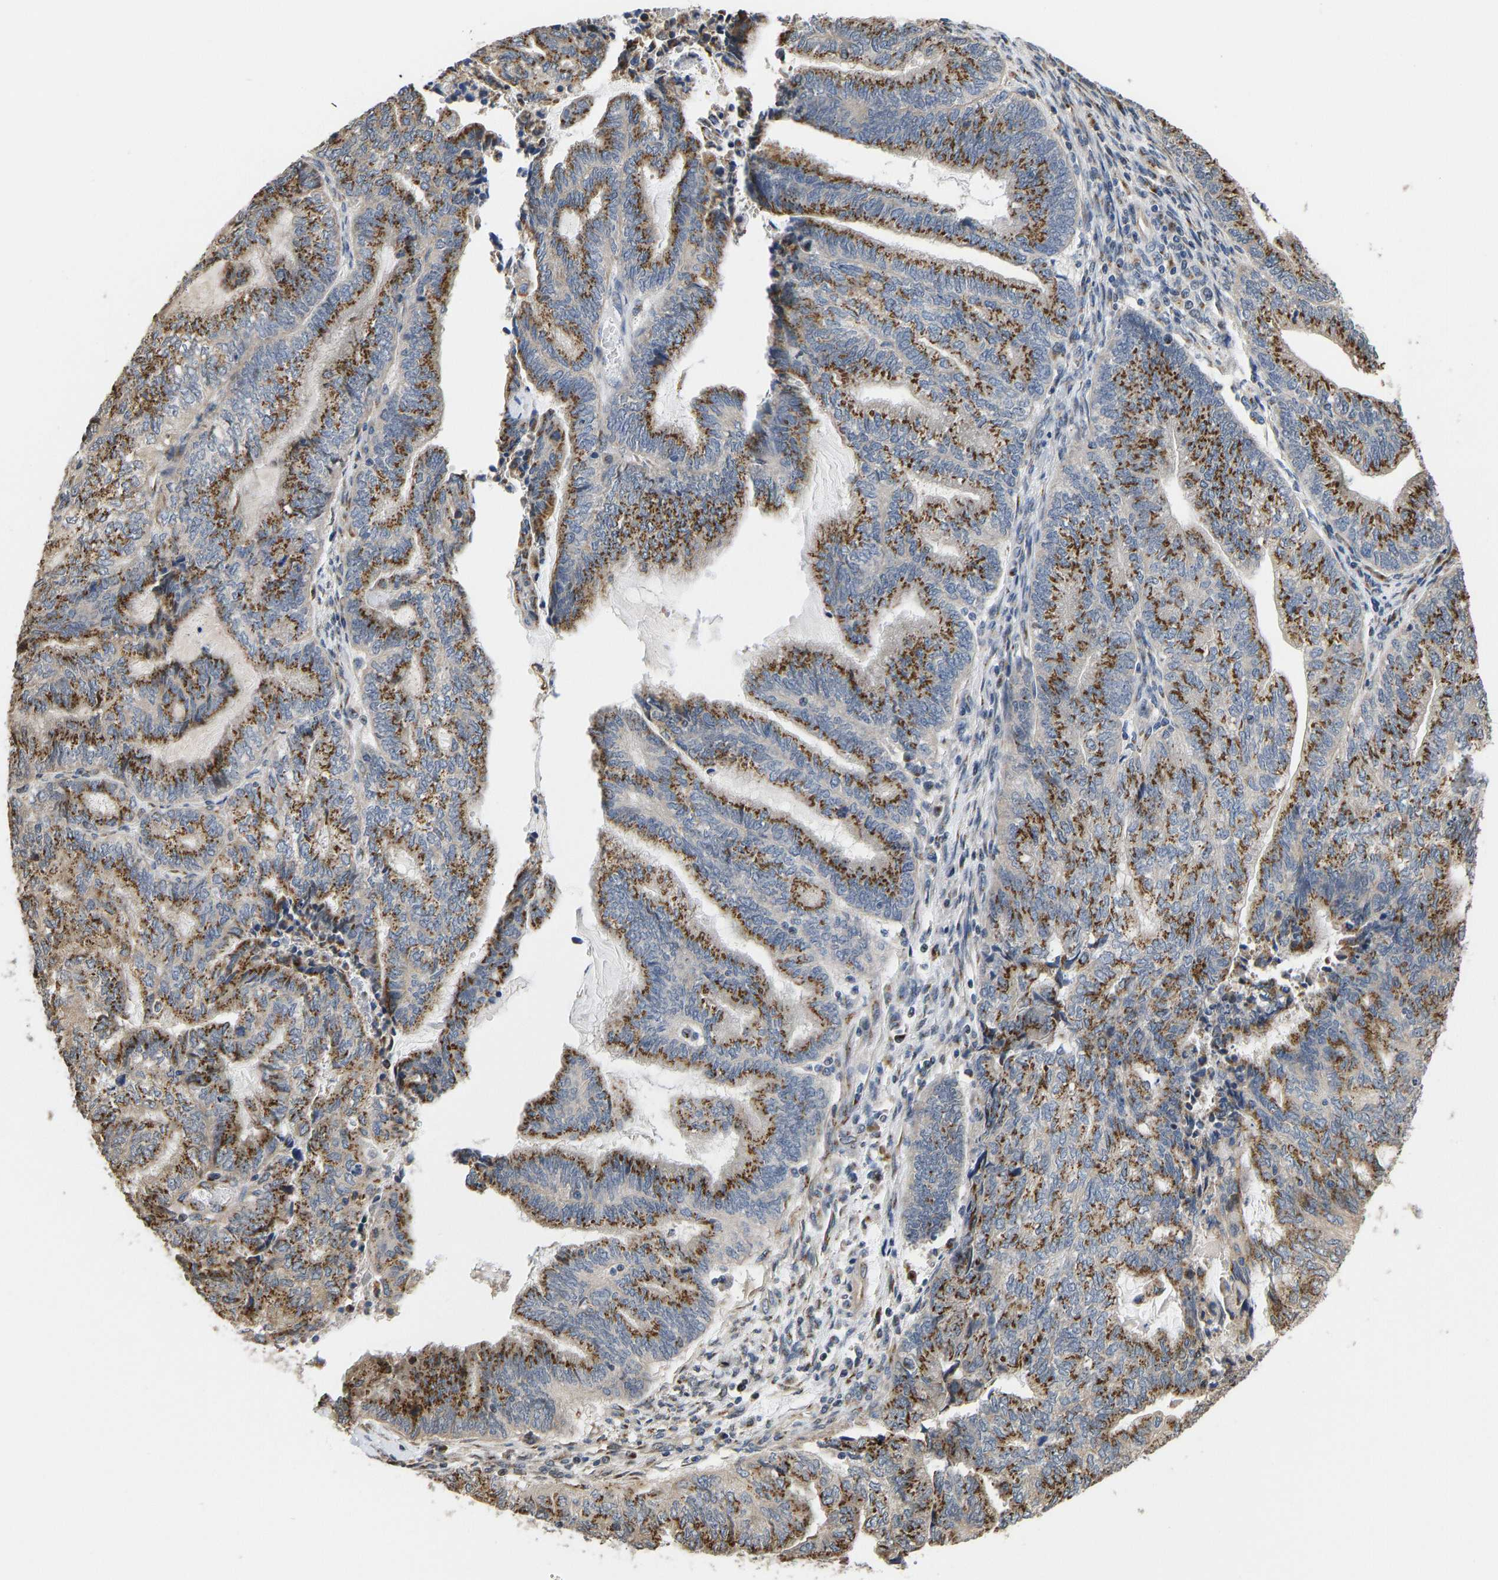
{"staining": {"intensity": "strong", "quantity": ">75%", "location": "cytoplasmic/membranous"}, "tissue": "endometrial cancer", "cell_type": "Tumor cells", "image_type": "cancer", "snomed": [{"axis": "morphology", "description": "Adenocarcinoma, NOS"}, {"axis": "topography", "description": "Uterus"}, {"axis": "topography", "description": "Endometrium"}], "caption": "DAB (3,3'-diaminobenzidine) immunohistochemical staining of endometrial cancer exhibits strong cytoplasmic/membranous protein staining in approximately >75% of tumor cells.", "gene": "YIPF4", "patient": {"sex": "female", "age": 70}}